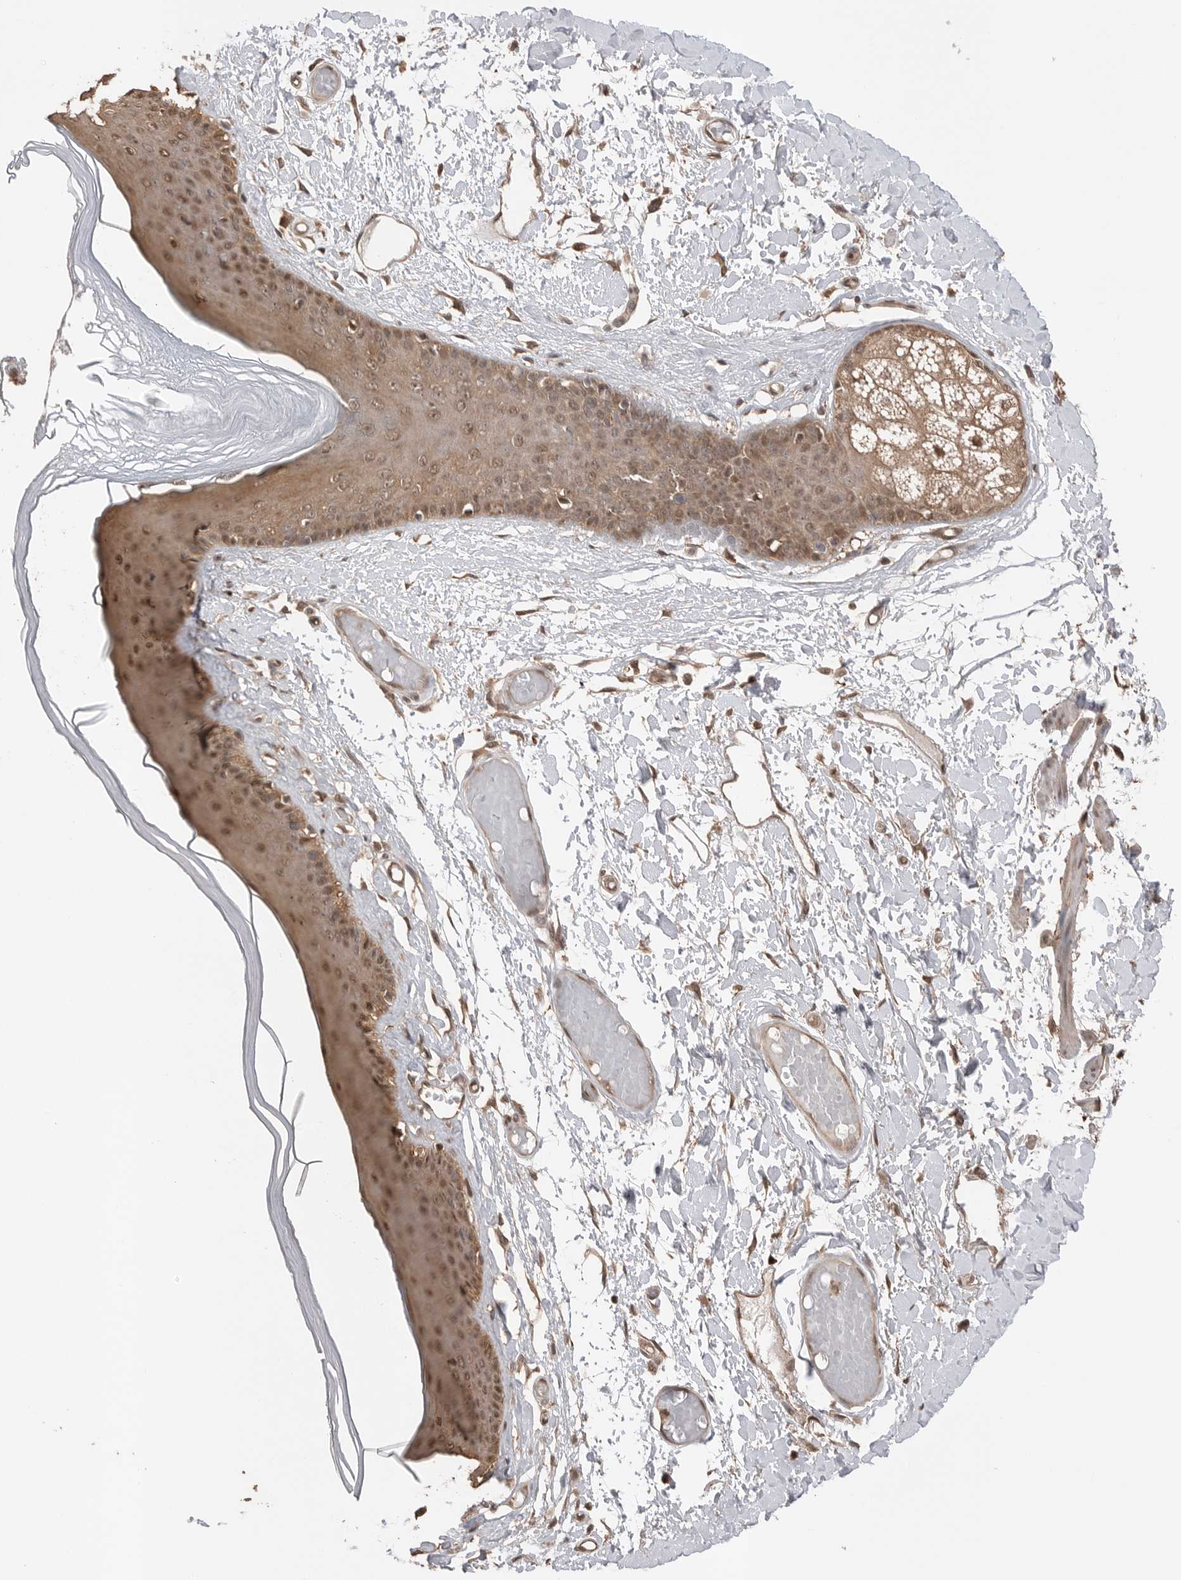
{"staining": {"intensity": "moderate", "quantity": ">75%", "location": "cytoplasmic/membranous,nuclear"}, "tissue": "skin", "cell_type": "Epidermal cells", "image_type": "normal", "snomed": [{"axis": "morphology", "description": "Normal tissue, NOS"}, {"axis": "topography", "description": "Vulva"}], "caption": "Epidermal cells reveal moderate cytoplasmic/membranous,nuclear expression in about >75% of cells in benign skin.", "gene": "PEAK1", "patient": {"sex": "female", "age": 73}}